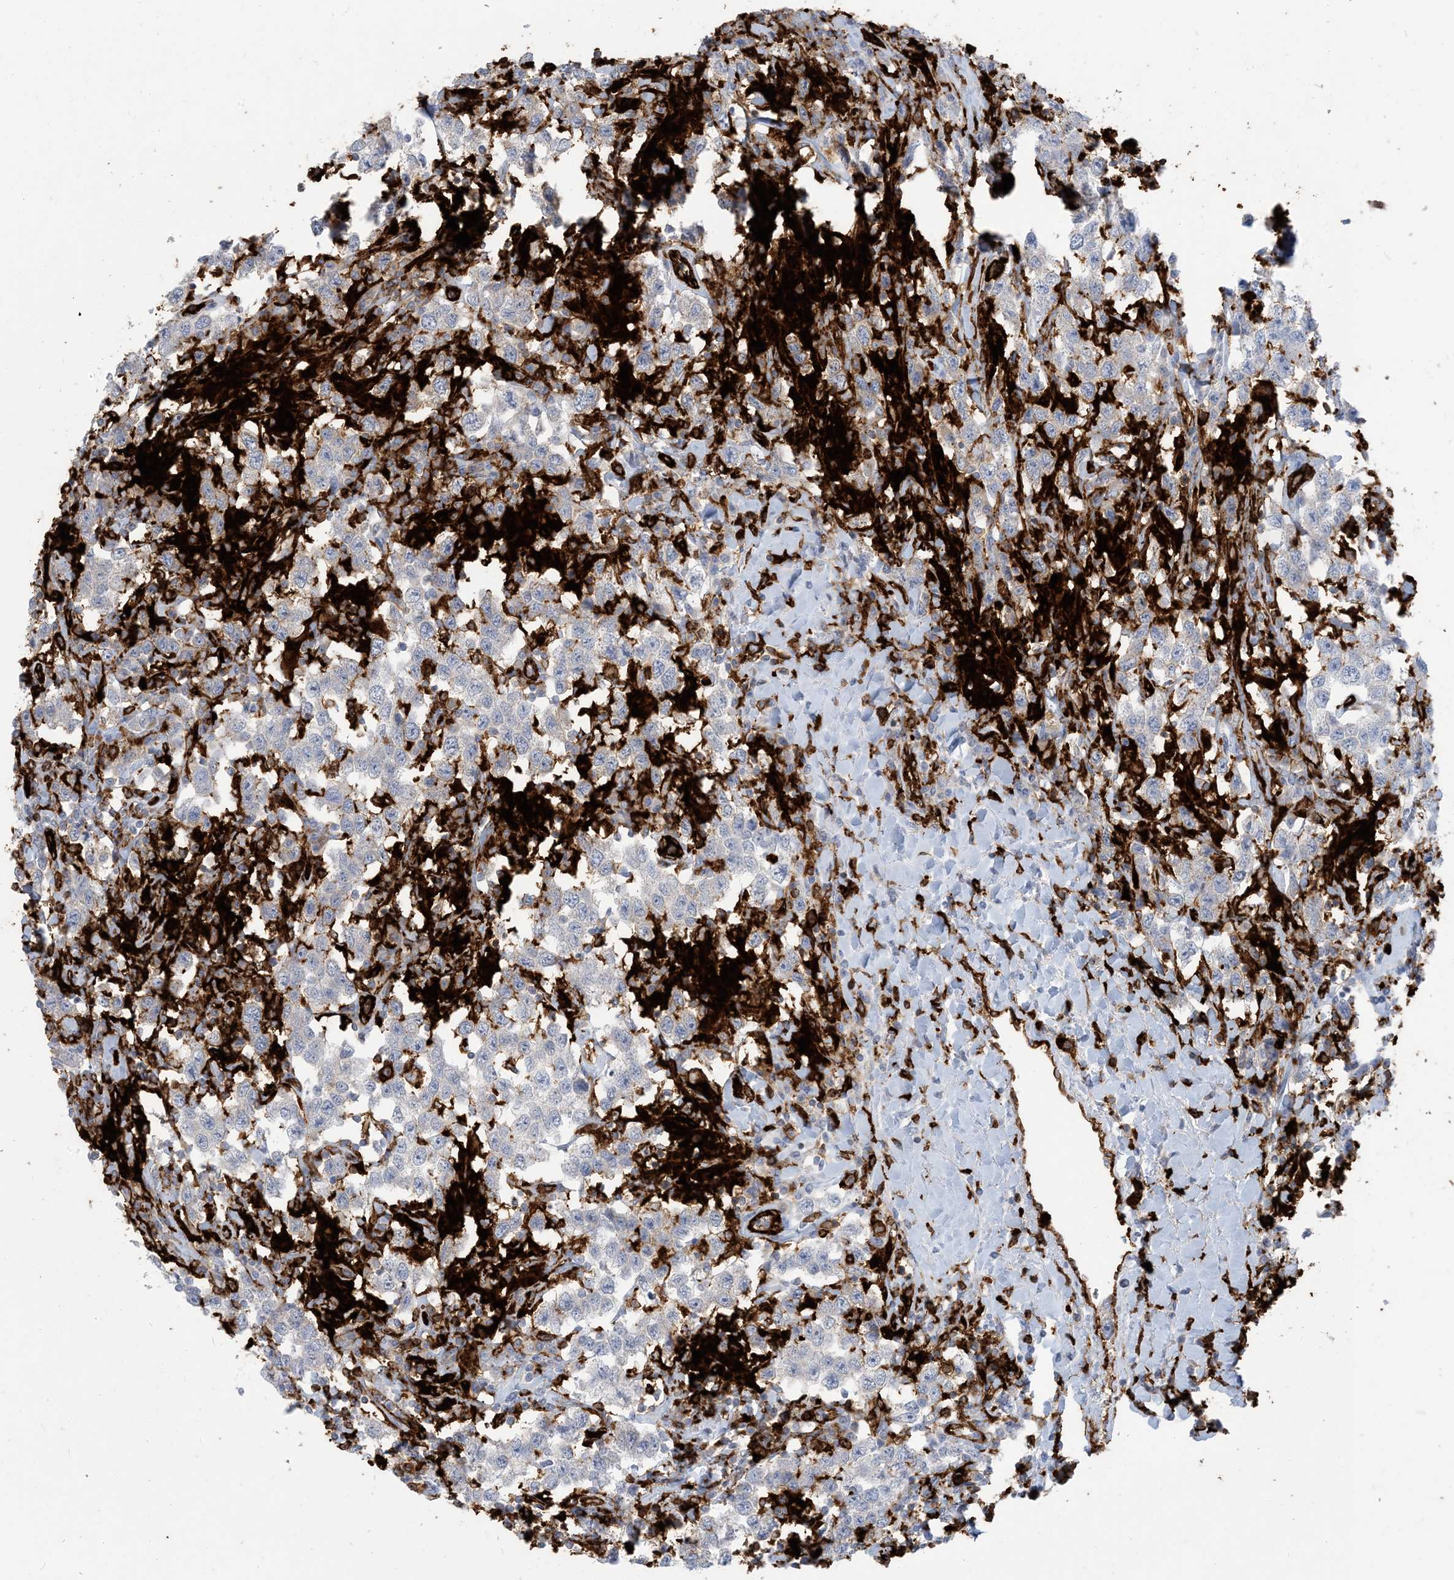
{"staining": {"intensity": "negative", "quantity": "none", "location": "none"}, "tissue": "testis cancer", "cell_type": "Tumor cells", "image_type": "cancer", "snomed": [{"axis": "morphology", "description": "Seminoma, NOS"}, {"axis": "topography", "description": "Testis"}], "caption": "A high-resolution micrograph shows immunohistochemistry staining of testis cancer, which reveals no significant positivity in tumor cells.", "gene": "HLA-DRB1", "patient": {"sex": "male", "age": 41}}